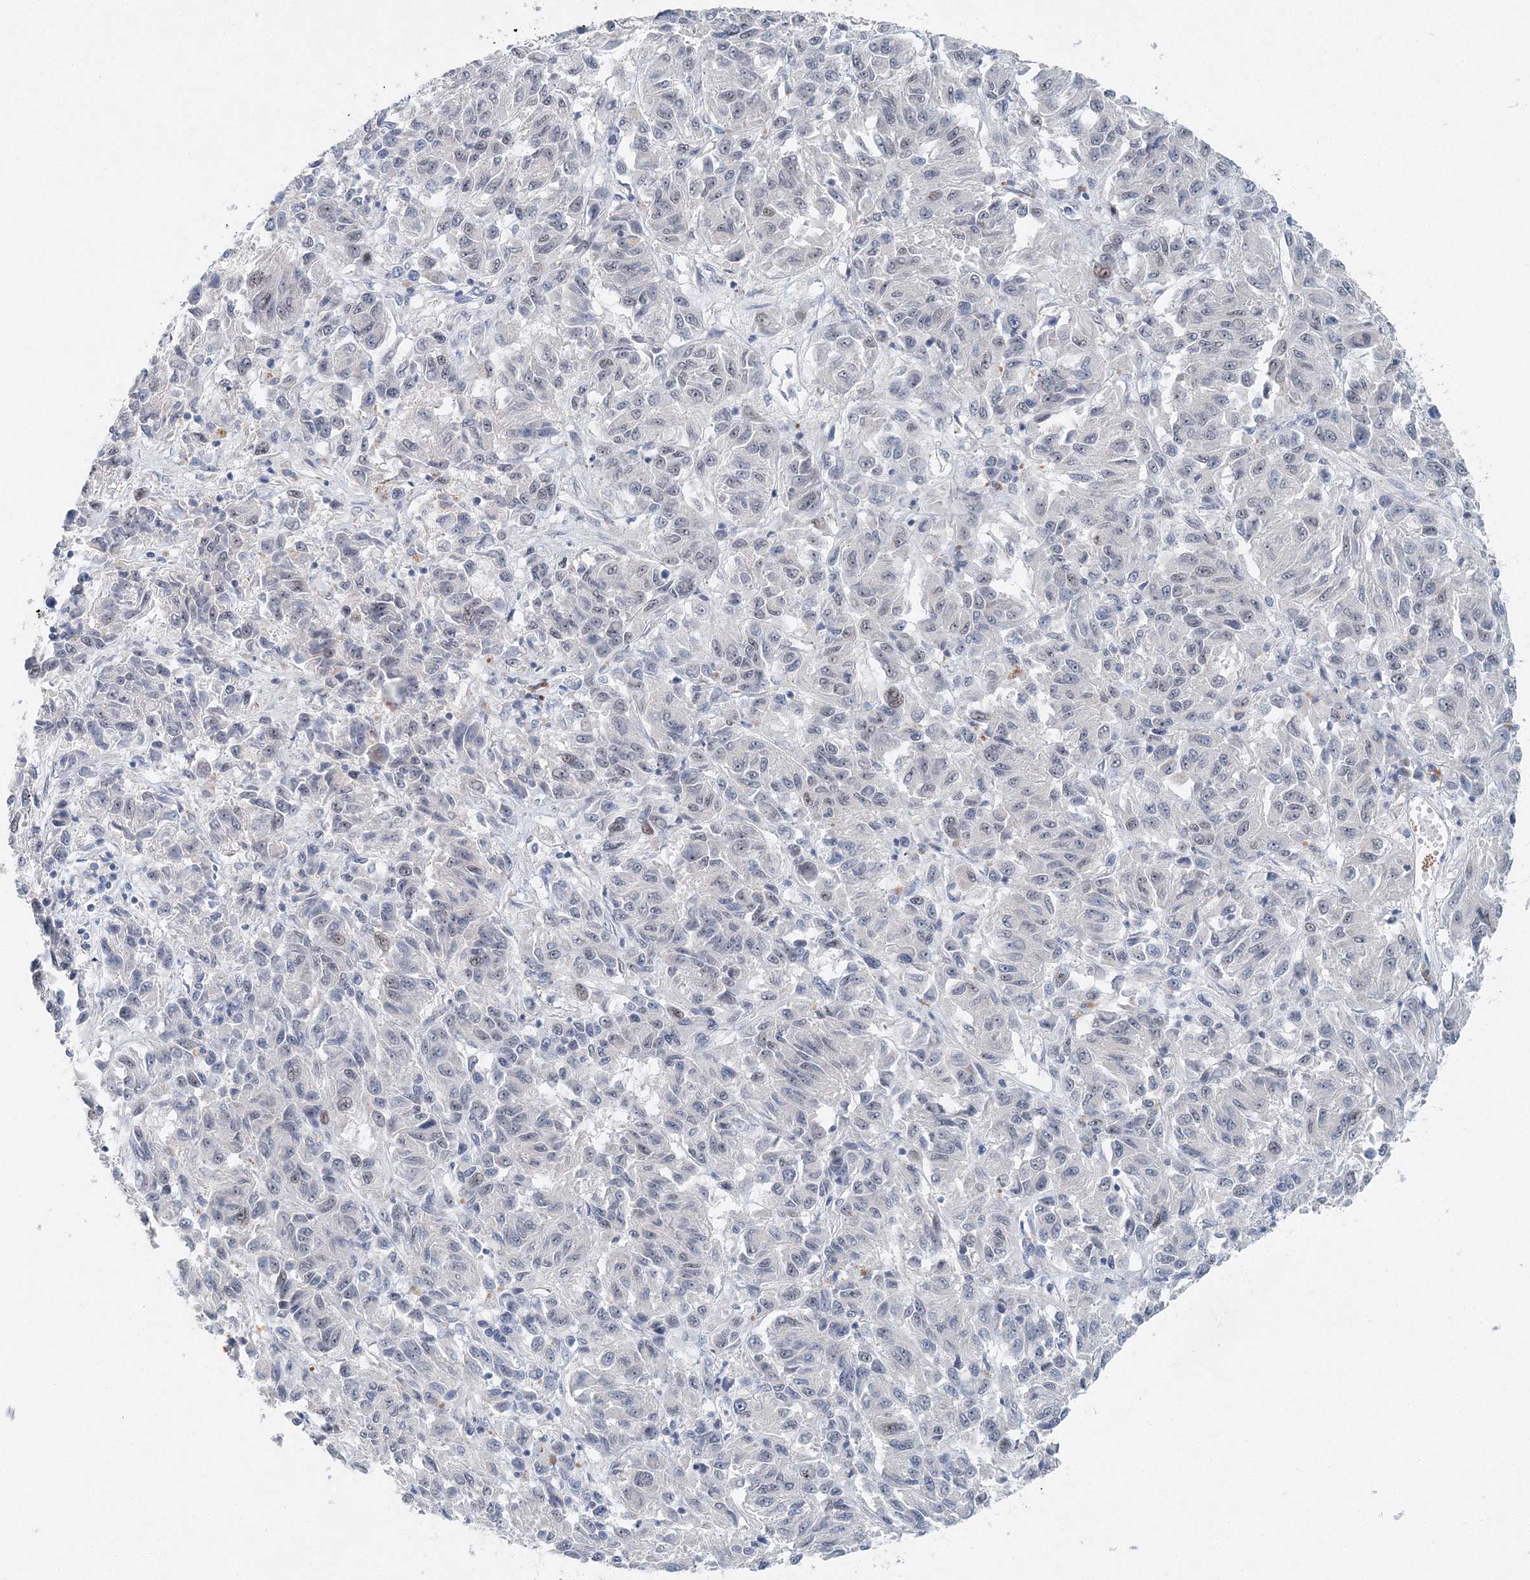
{"staining": {"intensity": "negative", "quantity": "none", "location": "none"}, "tissue": "melanoma", "cell_type": "Tumor cells", "image_type": "cancer", "snomed": [{"axis": "morphology", "description": "Malignant melanoma, Metastatic site"}, {"axis": "topography", "description": "Lung"}], "caption": "Tumor cells are negative for protein expression in human melanoma.", "gene": "UIMC1", "patient": {"sex": "male", "age": 64}}